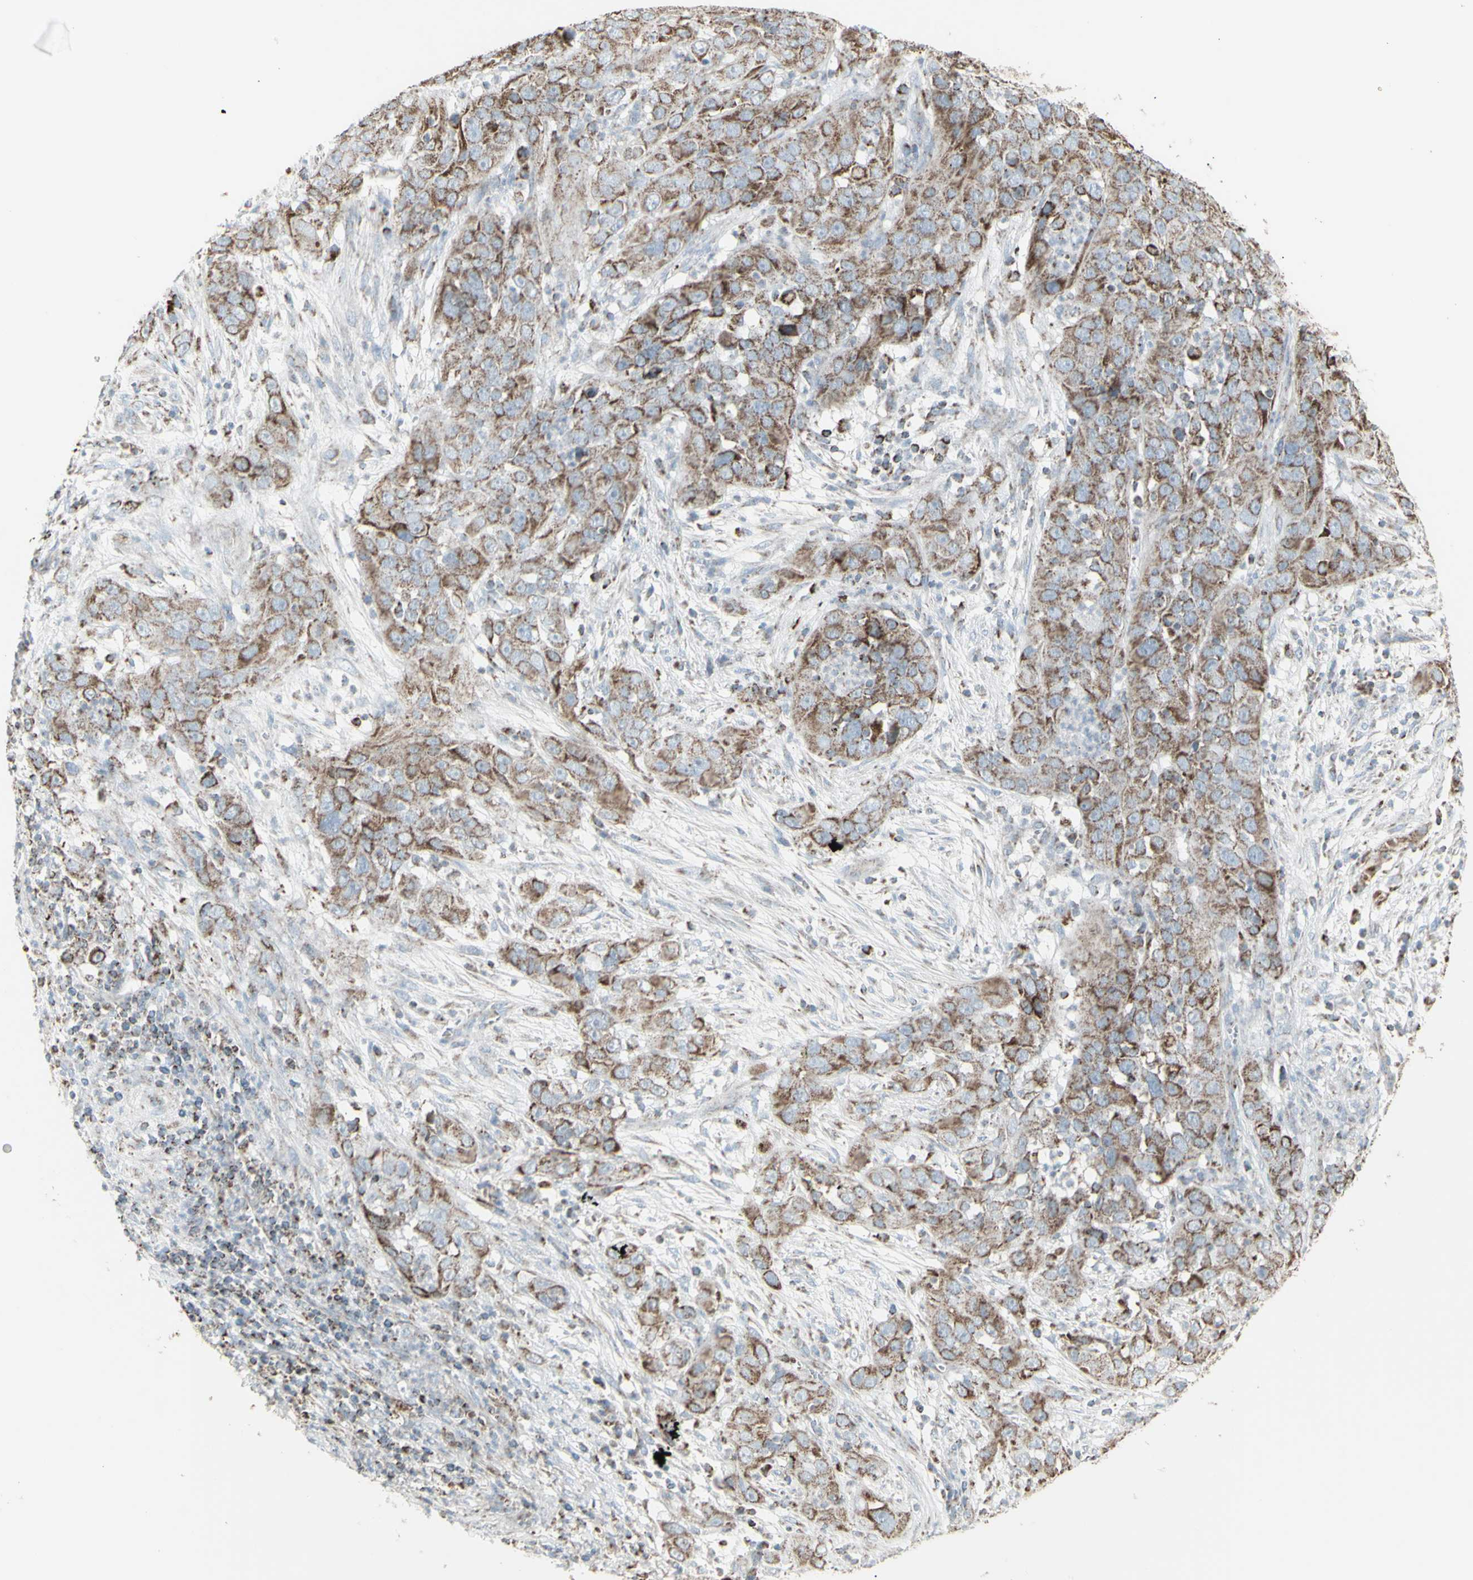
{"staining": {"intensity": "moderate", "quantity": ">75%", "location": "cytoplasmic/membranous"}, "tissue": "cervical cancer", "cell_type": "Tumor cells", "image_type": "cancer", "snomed": [{"axis": "morphology", "description": "Squamous cell carcinoma, NOS"}, {"axis": "topography", "description": "Cervix"}], "caption": "A brown stain shows moderate cytoplasmic/membranous positivity of a protein in human cervical cancer (squamous cell carcinoma) tumor cells.", "gene": "PLGRKT", "patient": {"sex": "female", "age": 32}}